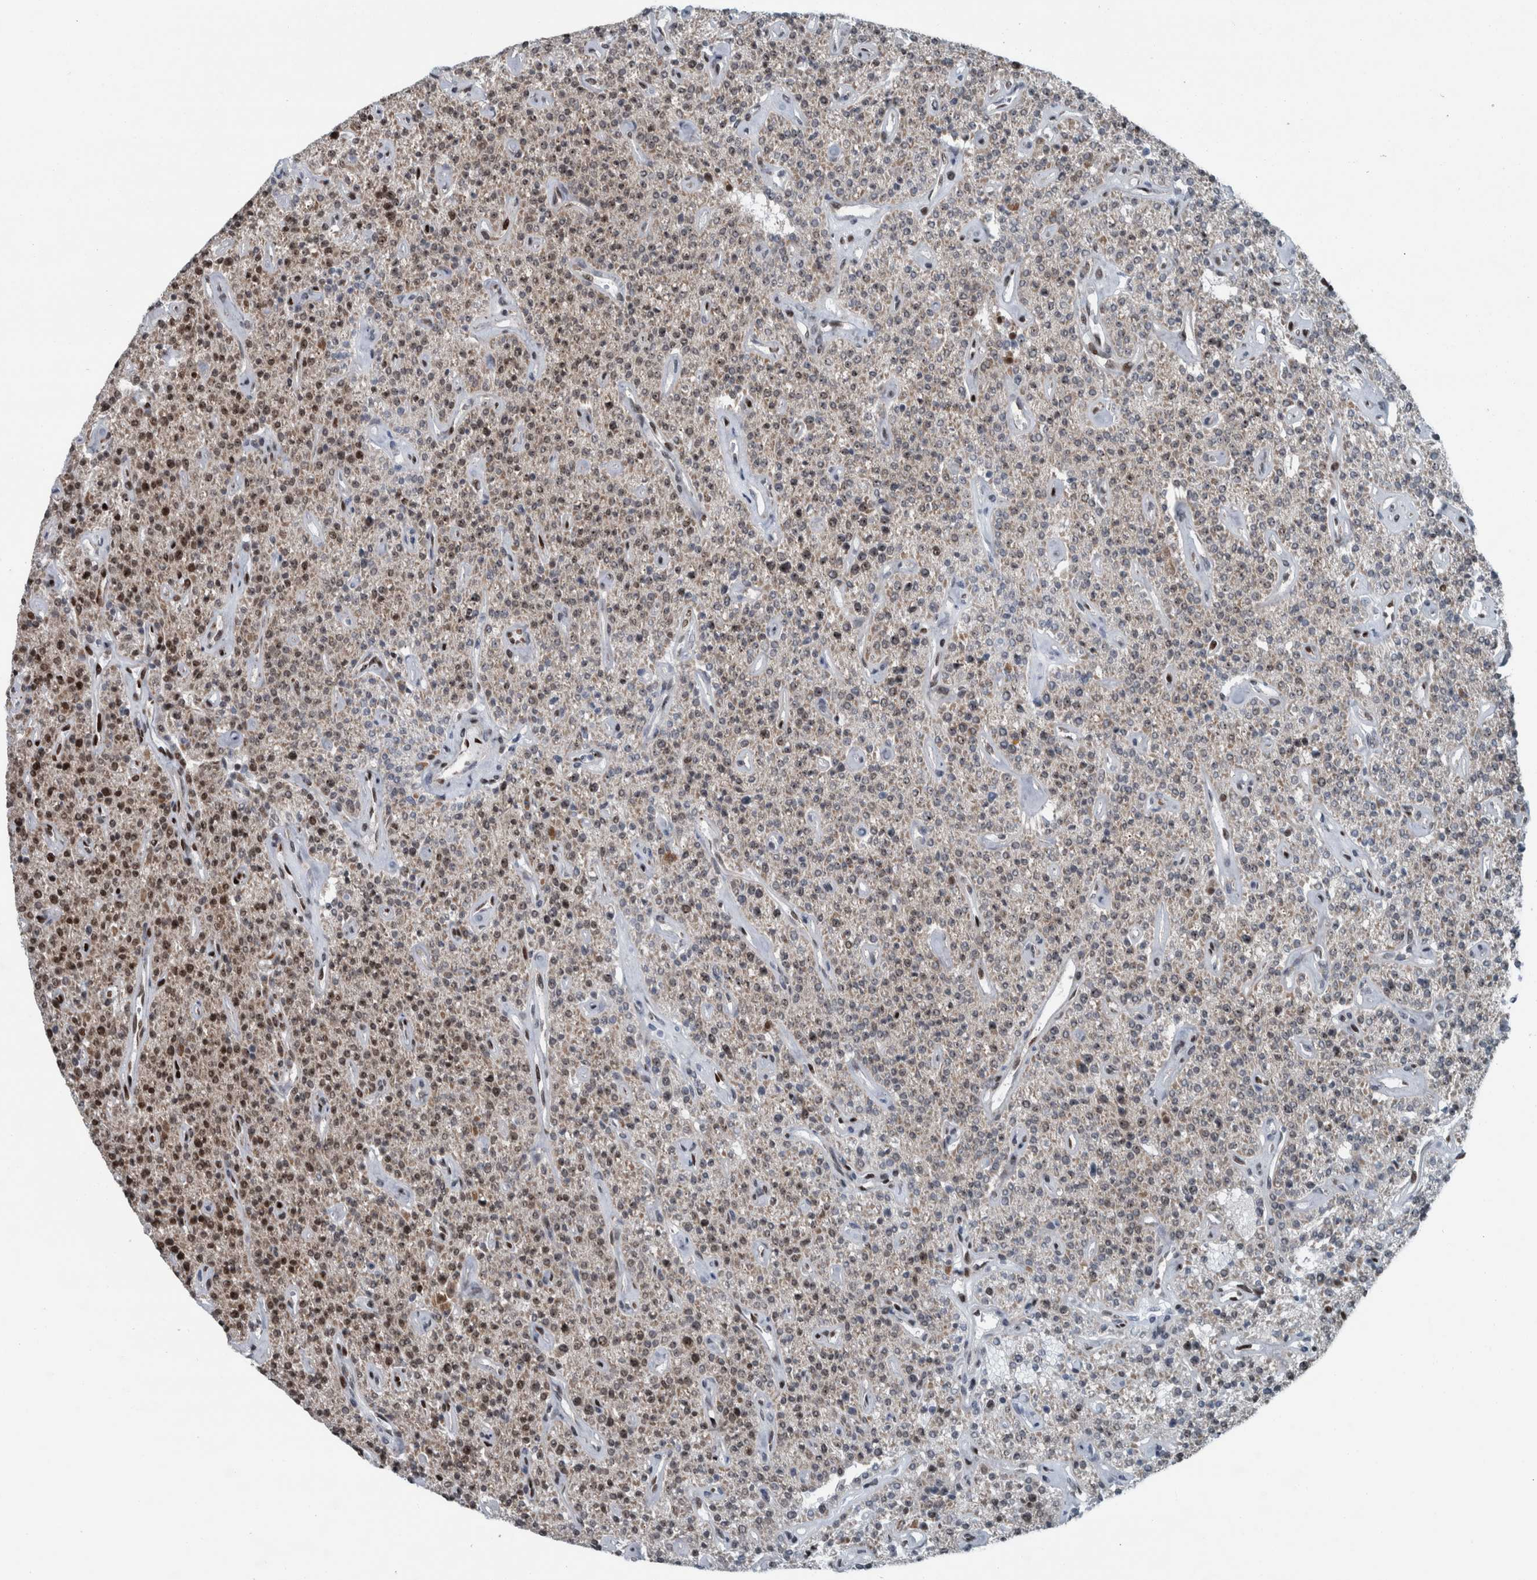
{"staining": {"intensity": "strong", "quantity": ">75%", "location": "nuclear"}, "tissue": "parathyroid gland", "cell_type": "Glandular cells", "image_type": "normal", "snomed": [{"axis": "morphology", "description": "Normal tissue, NOS"}, {"axis": "topography", "description": "Parathyroid gland"}], "caption": "This histopathology image demonstrates IHC staining of unremarkable human parathyroid gland, with high strong nuclear expression in approximately >75% of glandular cells.", "gene": "DNMT3A", "patient": {"sex": "male", "age": 46}}